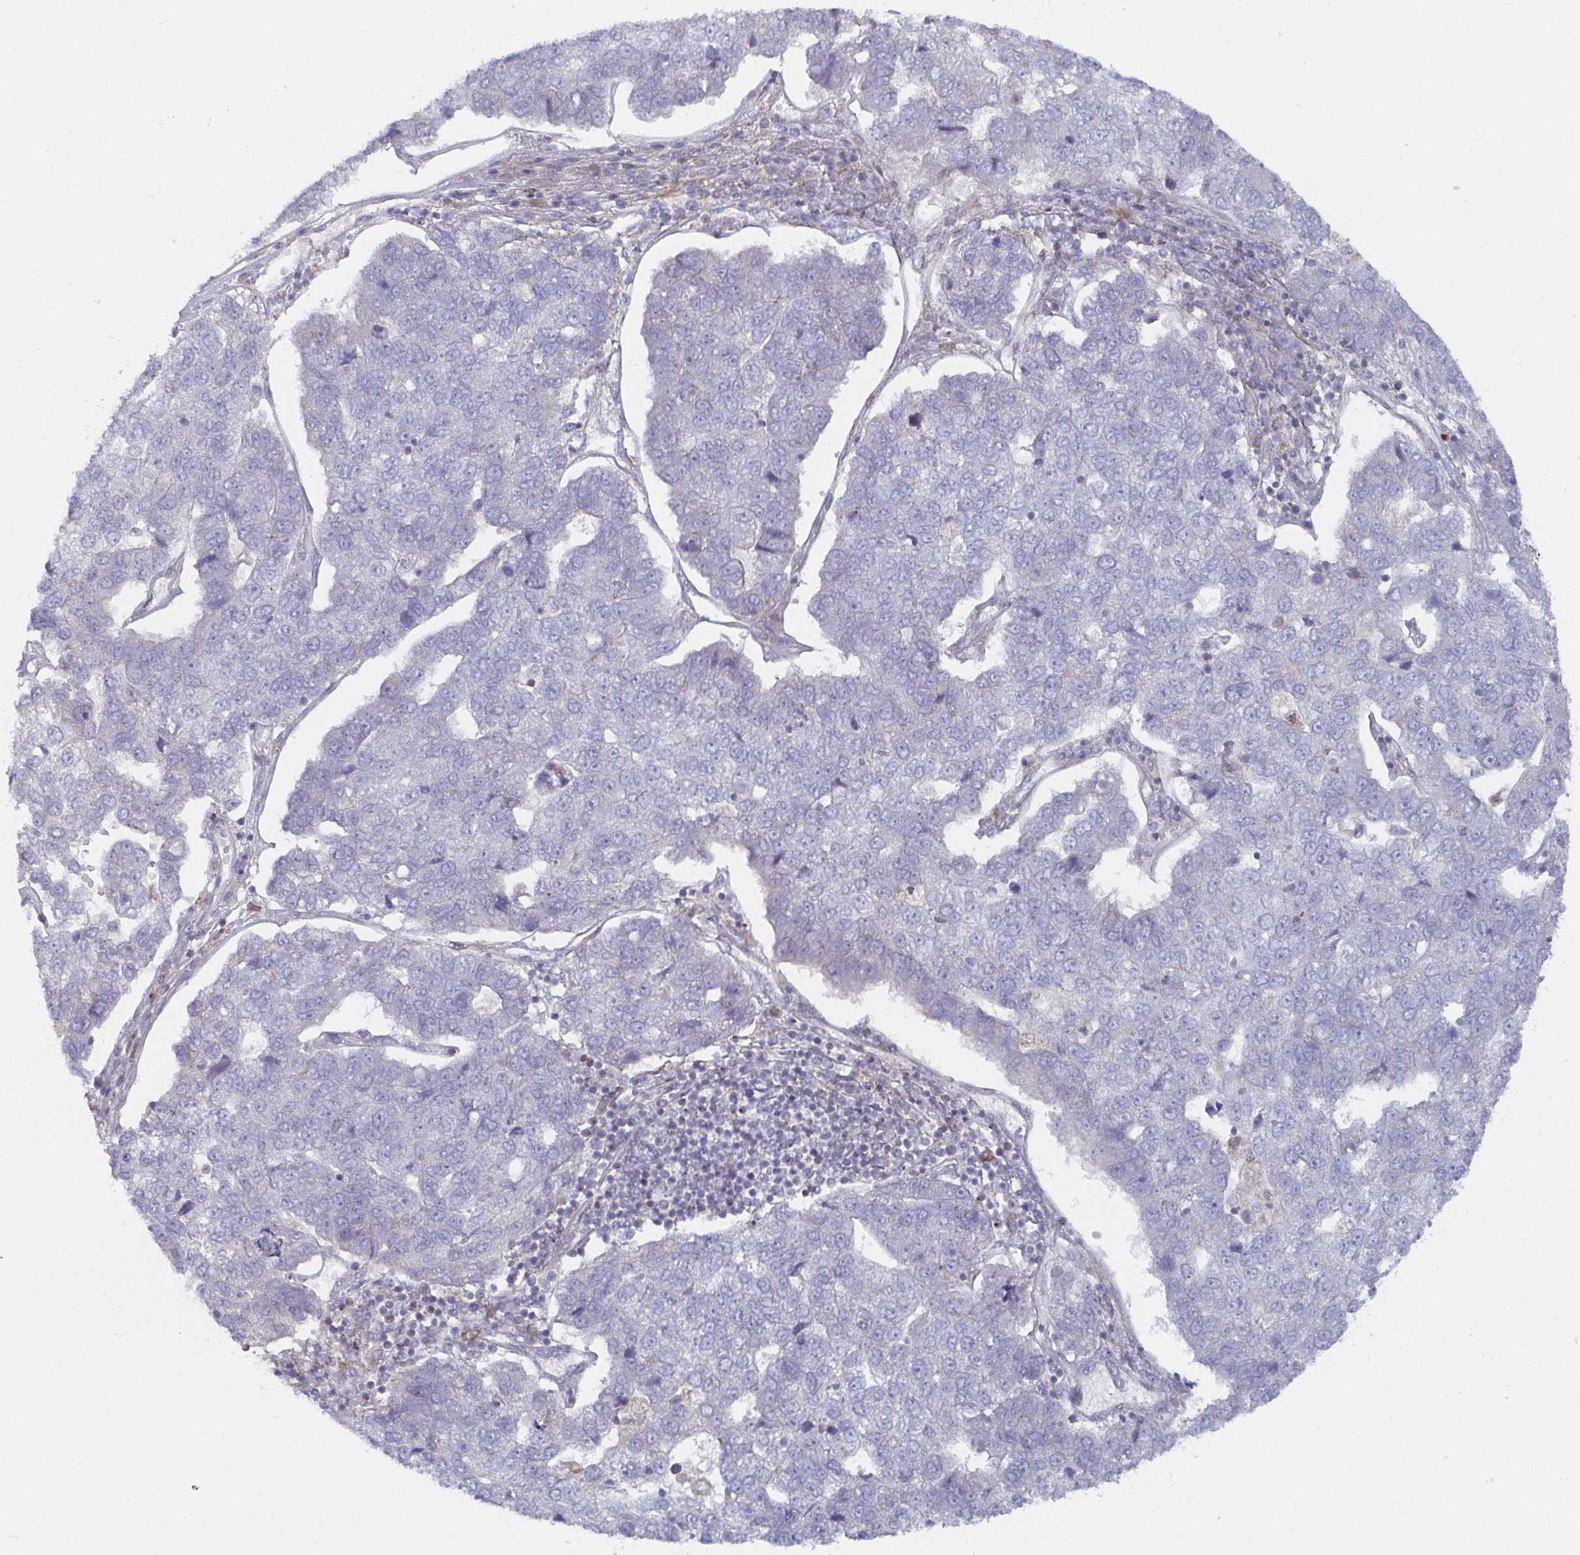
{"staining": {"intensity": "negative", "quantity": "none", "location": "none"}, "tissue": "pancreatic cancer", "cell_type": "Tumor cells", "image_type": "cancer", "snomed": [{"axis": "morphology", "description": "Adenocarcinoma, NOS"}, {"axis": "topography", "description": "Pancreas"}], "caption": "The IHC histopathology image has no significant expression in tumor cells of adenocarcinoma (pancreatic) tissue. (DAB immunohistochemistry visualized using brightfield microscopy, high magnification).", "gene": "SSH2", "patient": {"sex": "female", "age": 61}}